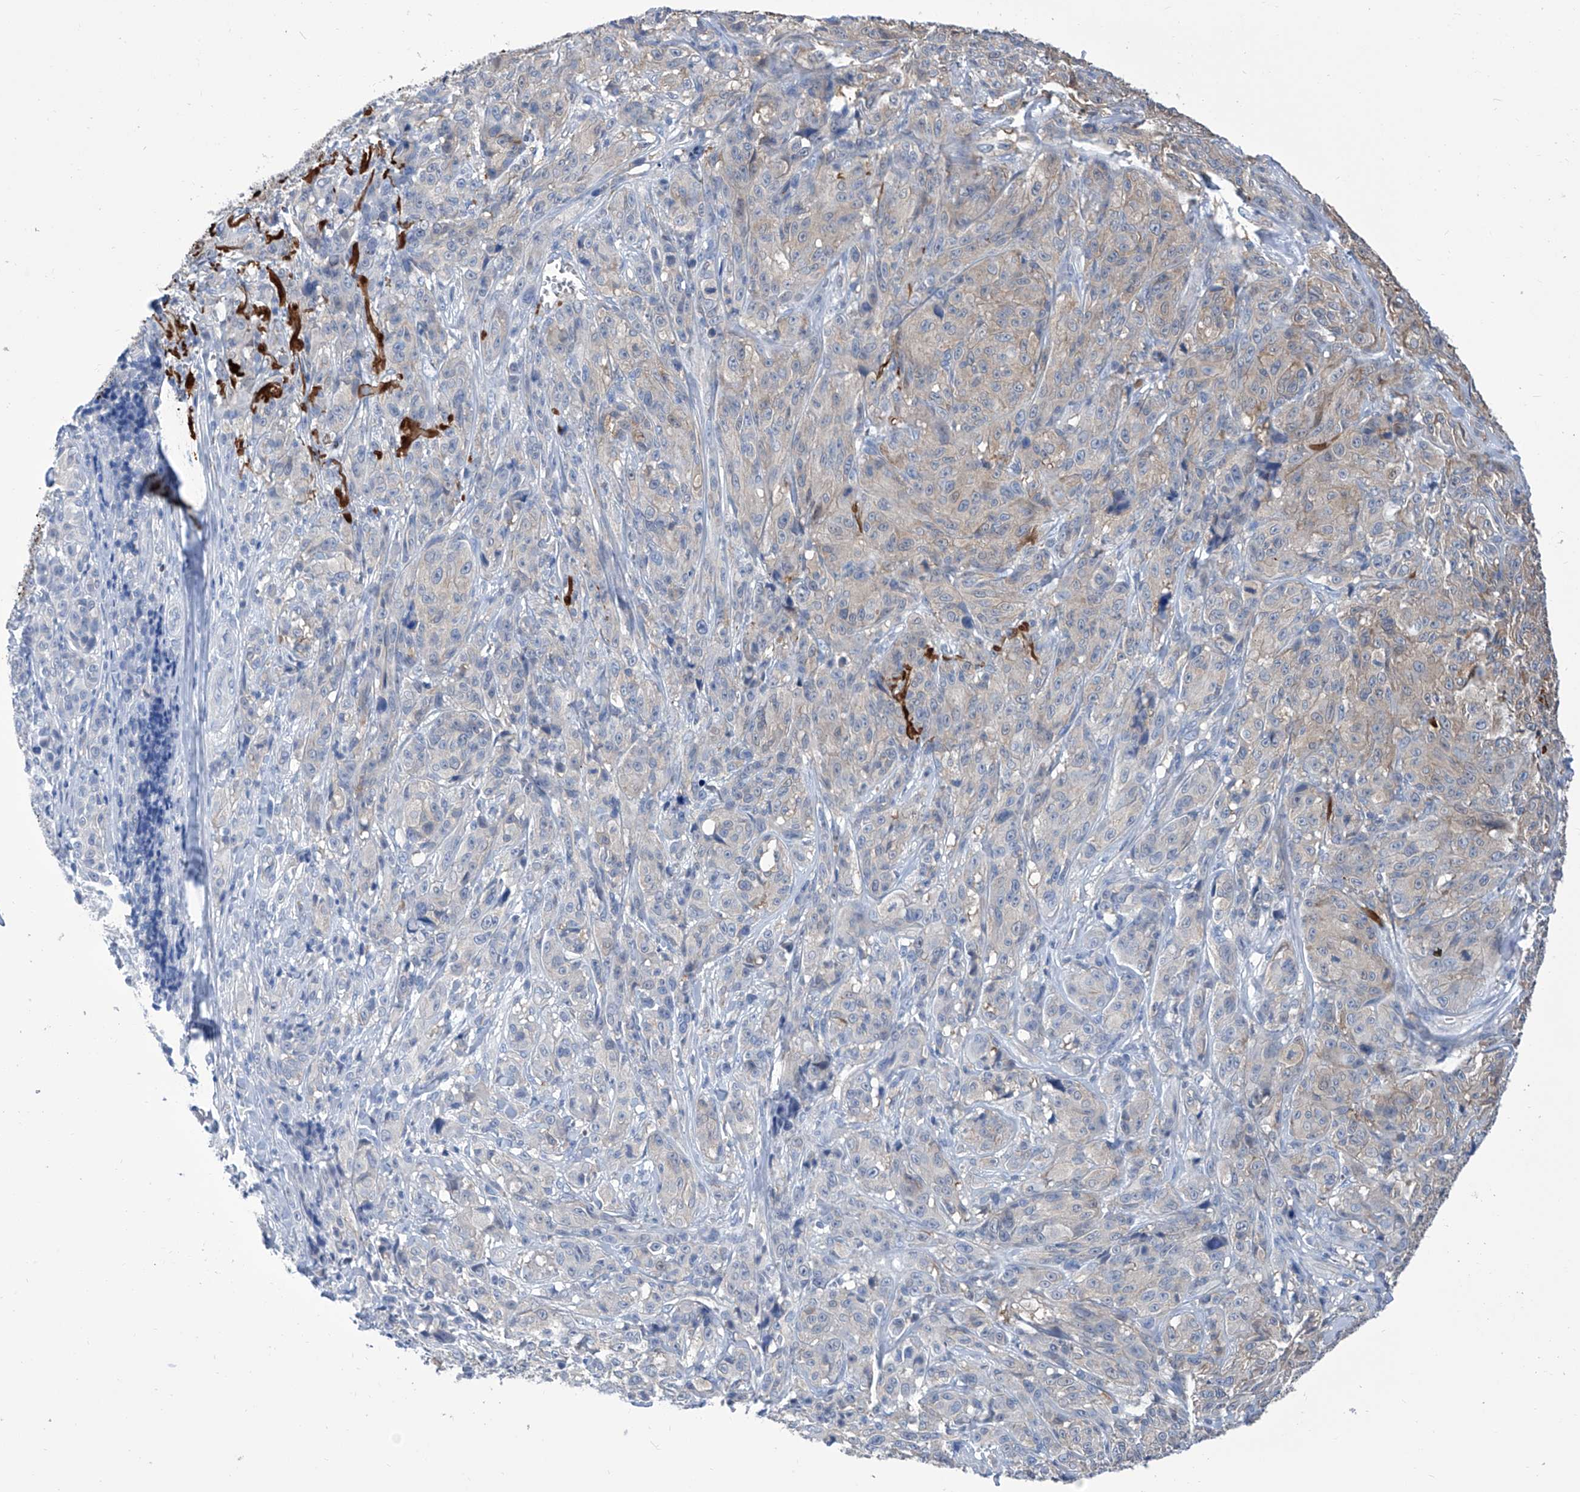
{"staining": {"intensity": "weak", "quantity": "25%-75%", "location": "cytoplasmic/membranous"}, "tissue": "melanoma", "cell_type": "Tumor cells", "image_type": "cancer", "snomed": [{"axis": "morphology", "description": "Malignant melanoma, NOS"}, {"axis": "topography", "description": "Skin"}], "caption": "About 25%-75% of tumor cells in human melanoma show weak cytoplasmic/membranous protein positivity as visualized by brown immunohistochemical staining.", "gene": "SMS", "patient": {"sex": "male", "age": 73}}